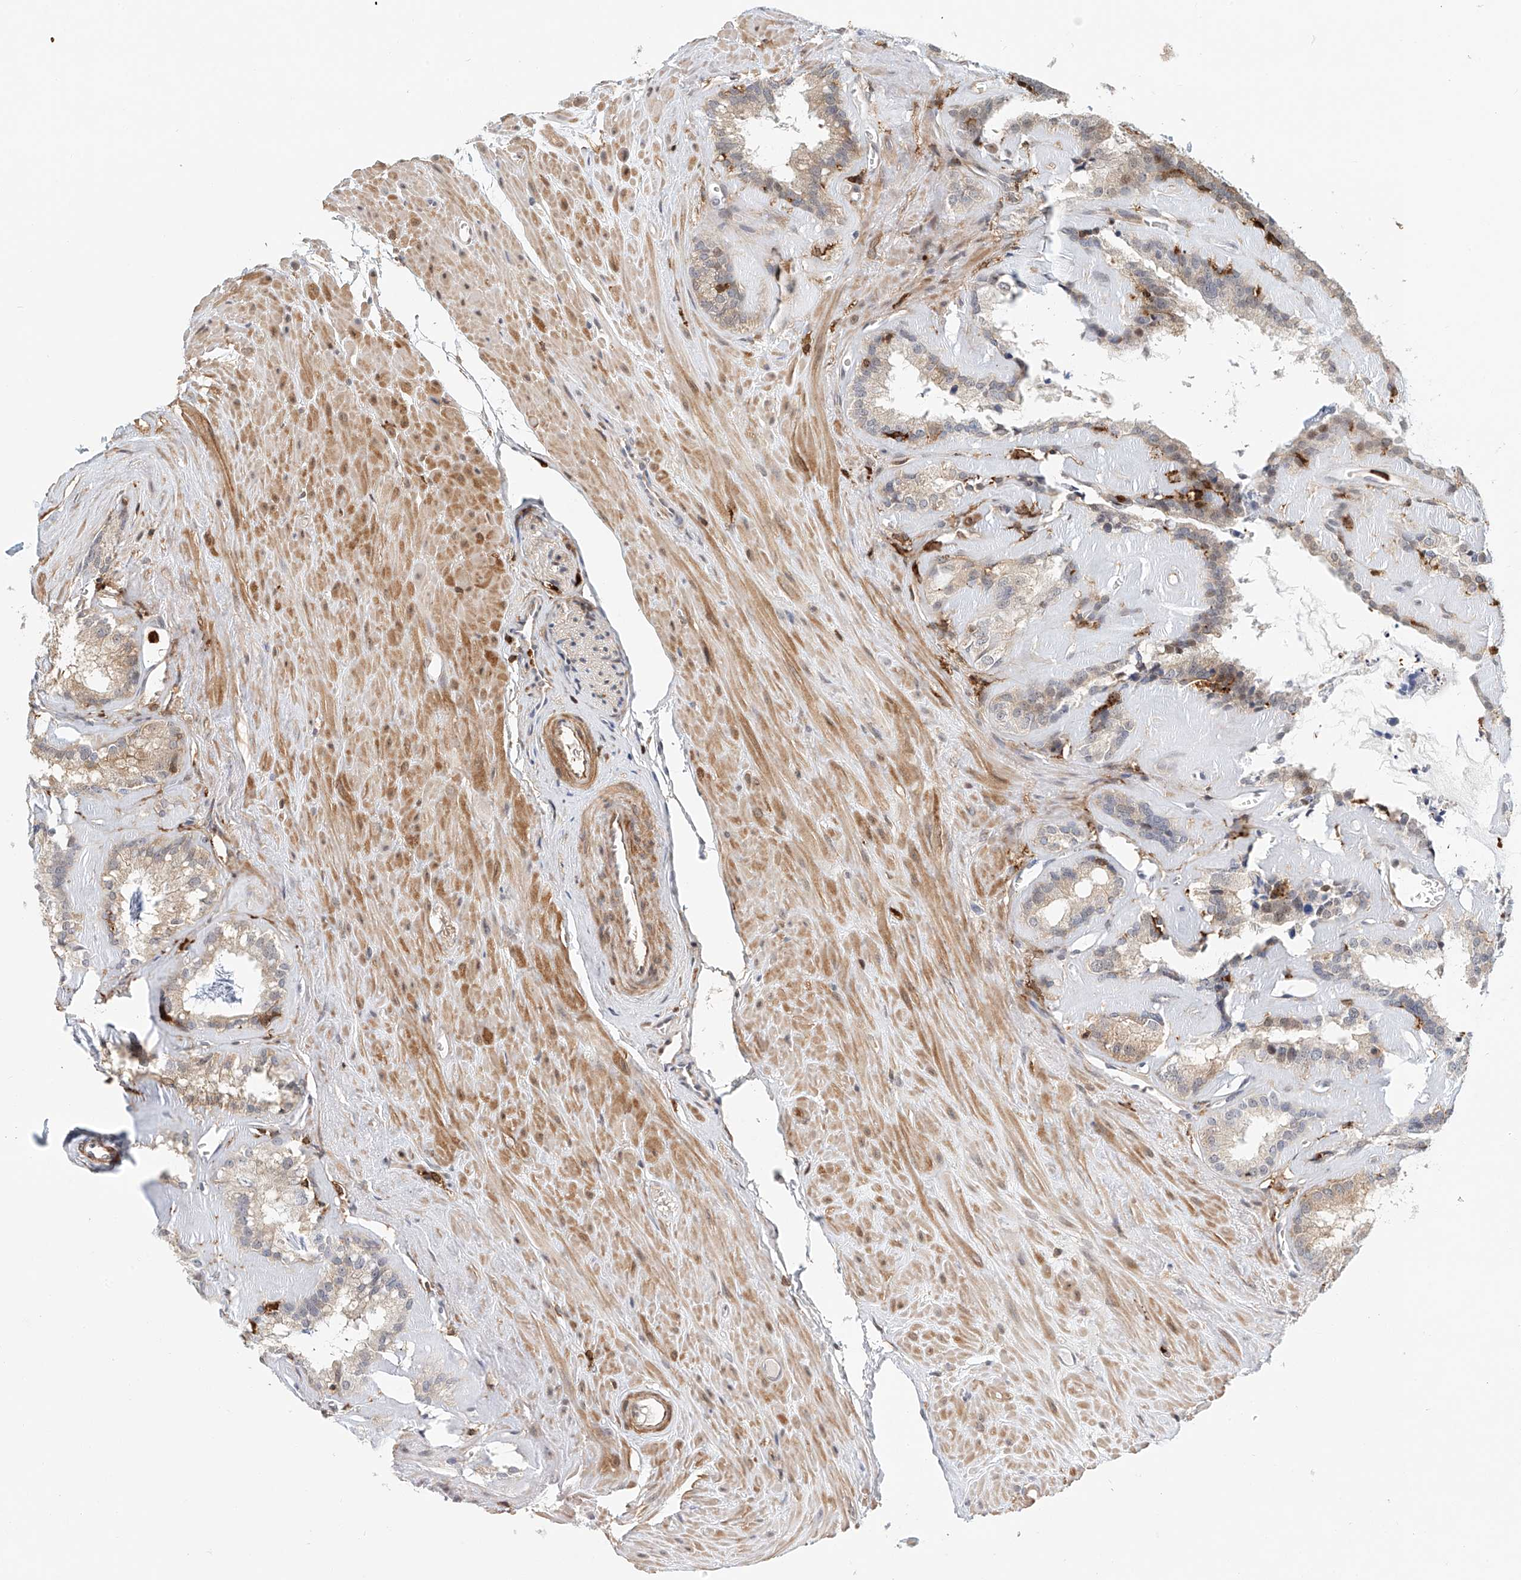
{"staining": {"intensity": "weak", "quantity": "<25%", "location": "cytoplasmic/membranous"}, "tissue": "seminal vesicle", "cell_type": "Glandular cells", "image_type": "normal", "snomed": [{"axis": "morphology", "description": "Normal tissue, NOS"}, {"axis": "topography", "description": "Prostate"}, {"axis": "topography", "description": "Seminal veicle"}], "caption": "Seminal vesicle stained for a protein using IHC displays no positivity glandular cells.", "gene": "MICAL1", "patient": {"sex": "male", "age": 59}}